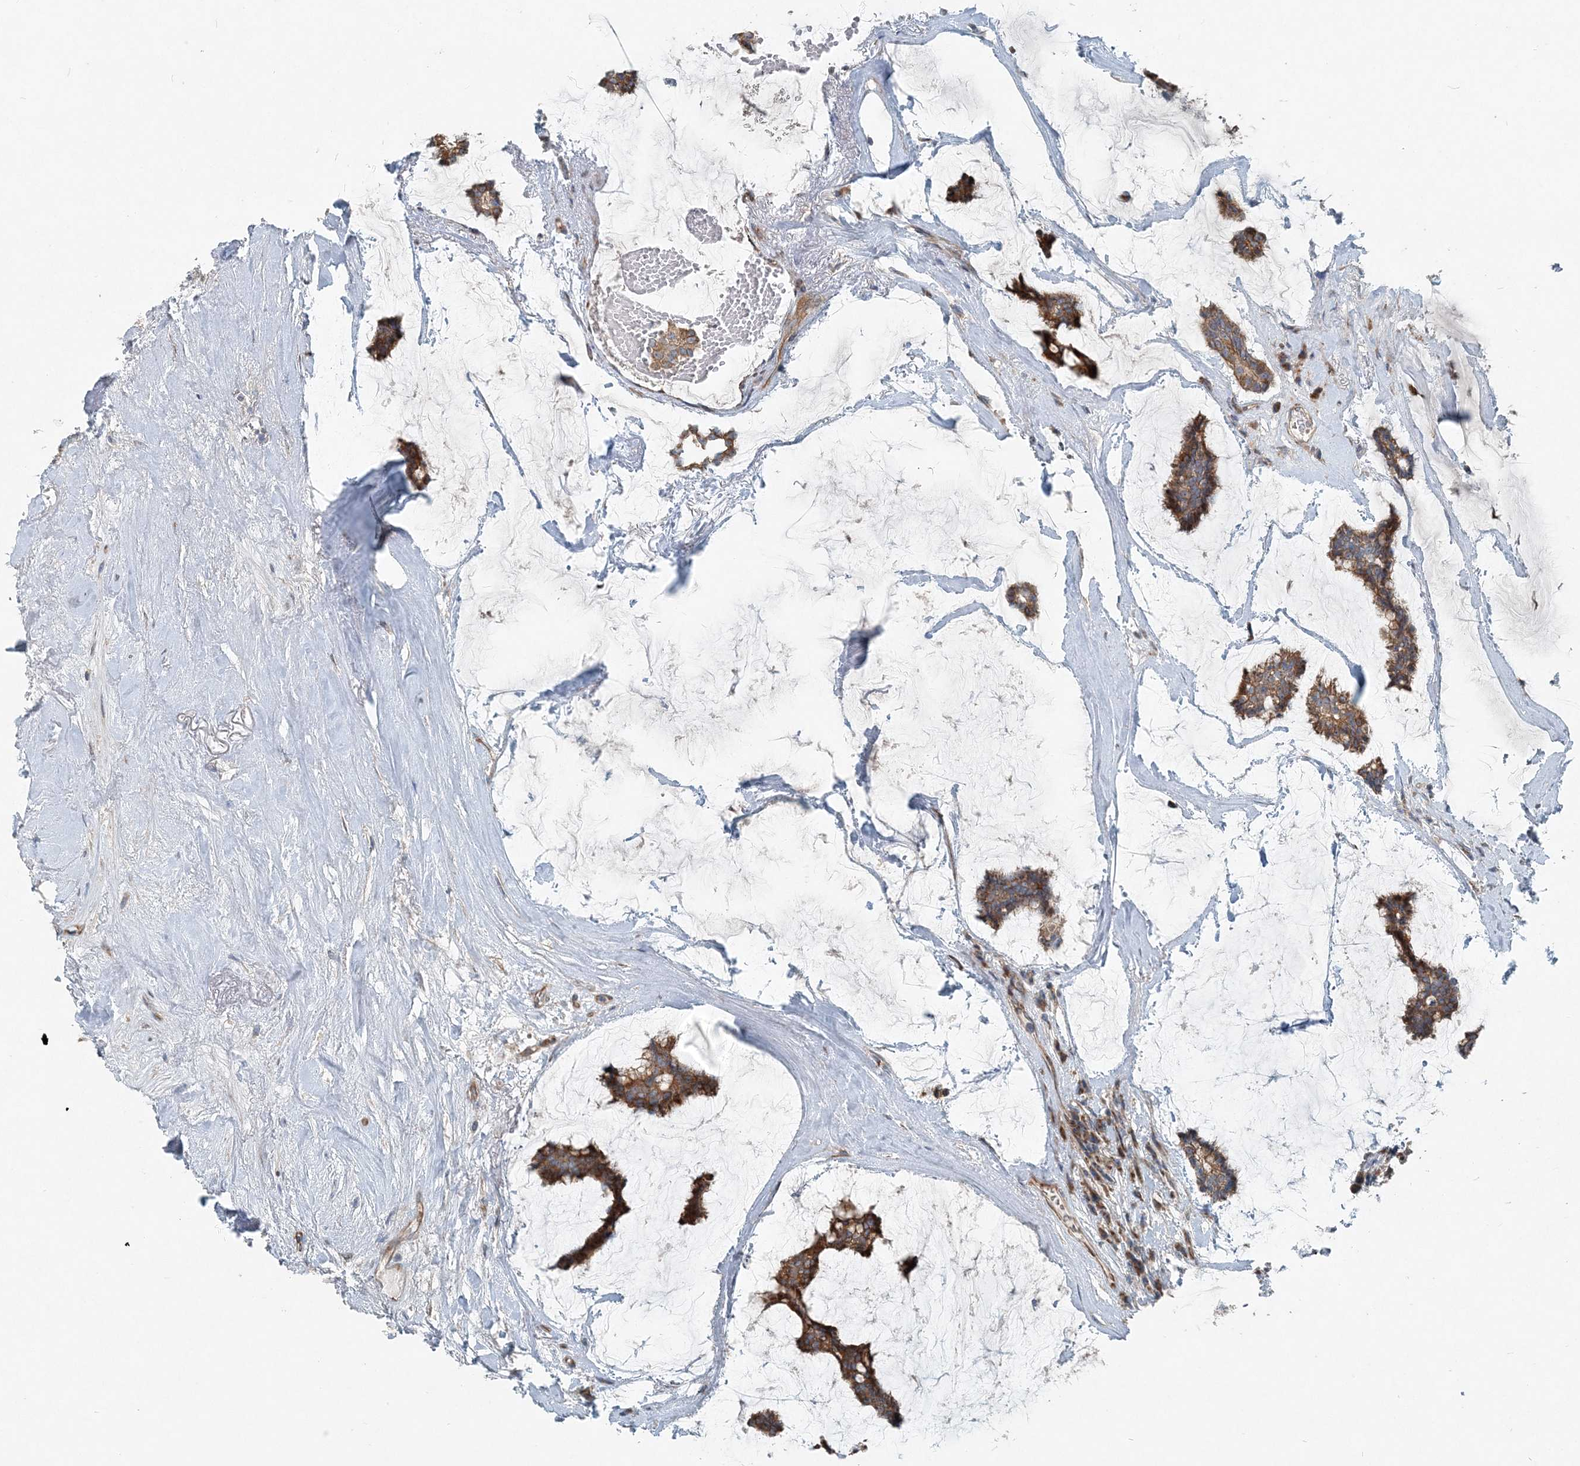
{"staining": {"intensity": "moderate", "quantity": ">75%", "location": "cytoplasmic/membranous"}, "tissue": "breast cancer", "cell_type": "Tumor cells", "image_type": "cancer", "snomed": [{"axis": "morphology", "description": "Duct carcinoma"}, {"axis": "topography", "description": "Breast"}], "caption": "Immunohistochemistry (IHC) micrograph of neoplastic tissue: breast infiltrating ductal carcinoma stained using immunohistochemistry (IHC) exhibits medium levels of moderate protein expression localized specifically in the cytoplasmic/membranous of tumor cells, appearing as a cytoplasmic/membranous brown color.", "gene": "INTU", "patient": {"sex": "female", "age": 93}}